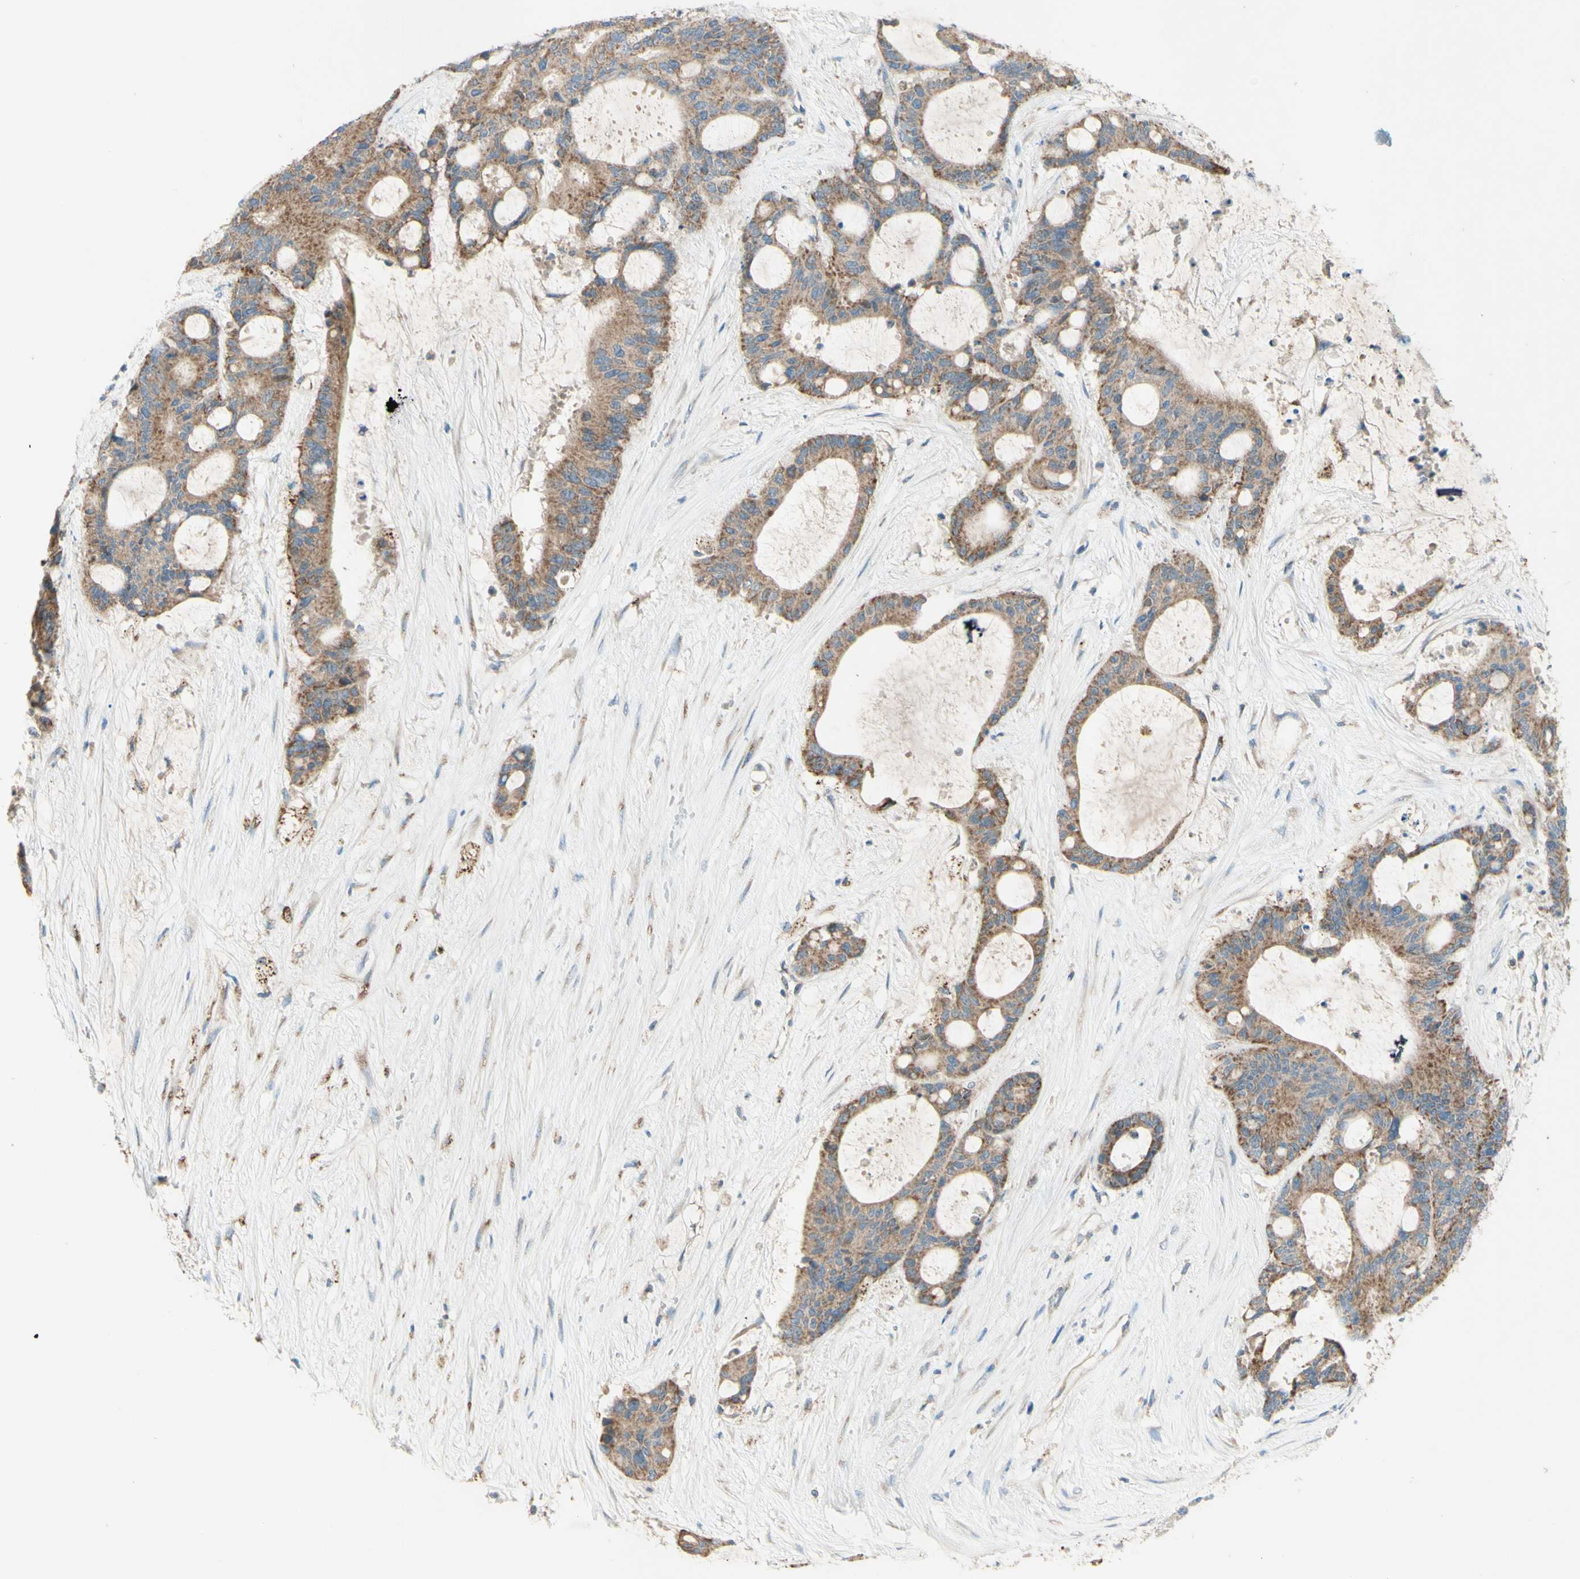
{"staining": {"intensity": "moderate", "quantity": ">75%", "location": "cytoplasmic/membranous"}, "tissue": "liver cancer", "cell_type": "Tumor cells", "image_type": "cancer", "snomed": [{"axis": "morphology", "description": "Cholangiocarcinoma"}, {"axis": "topography", "description": "Liver"}], "caption": "Cholangiocarcinoma (liver) was stained to show a protein in brown. There is medium levels of moderate cytoplasmic/membranous positivity in about >75% of tumor cells. The protein is shown in brown color, while the nuclei are stained blue.", "gene": "ARMC10", "patient": {"sex": "female", "age": 73}}